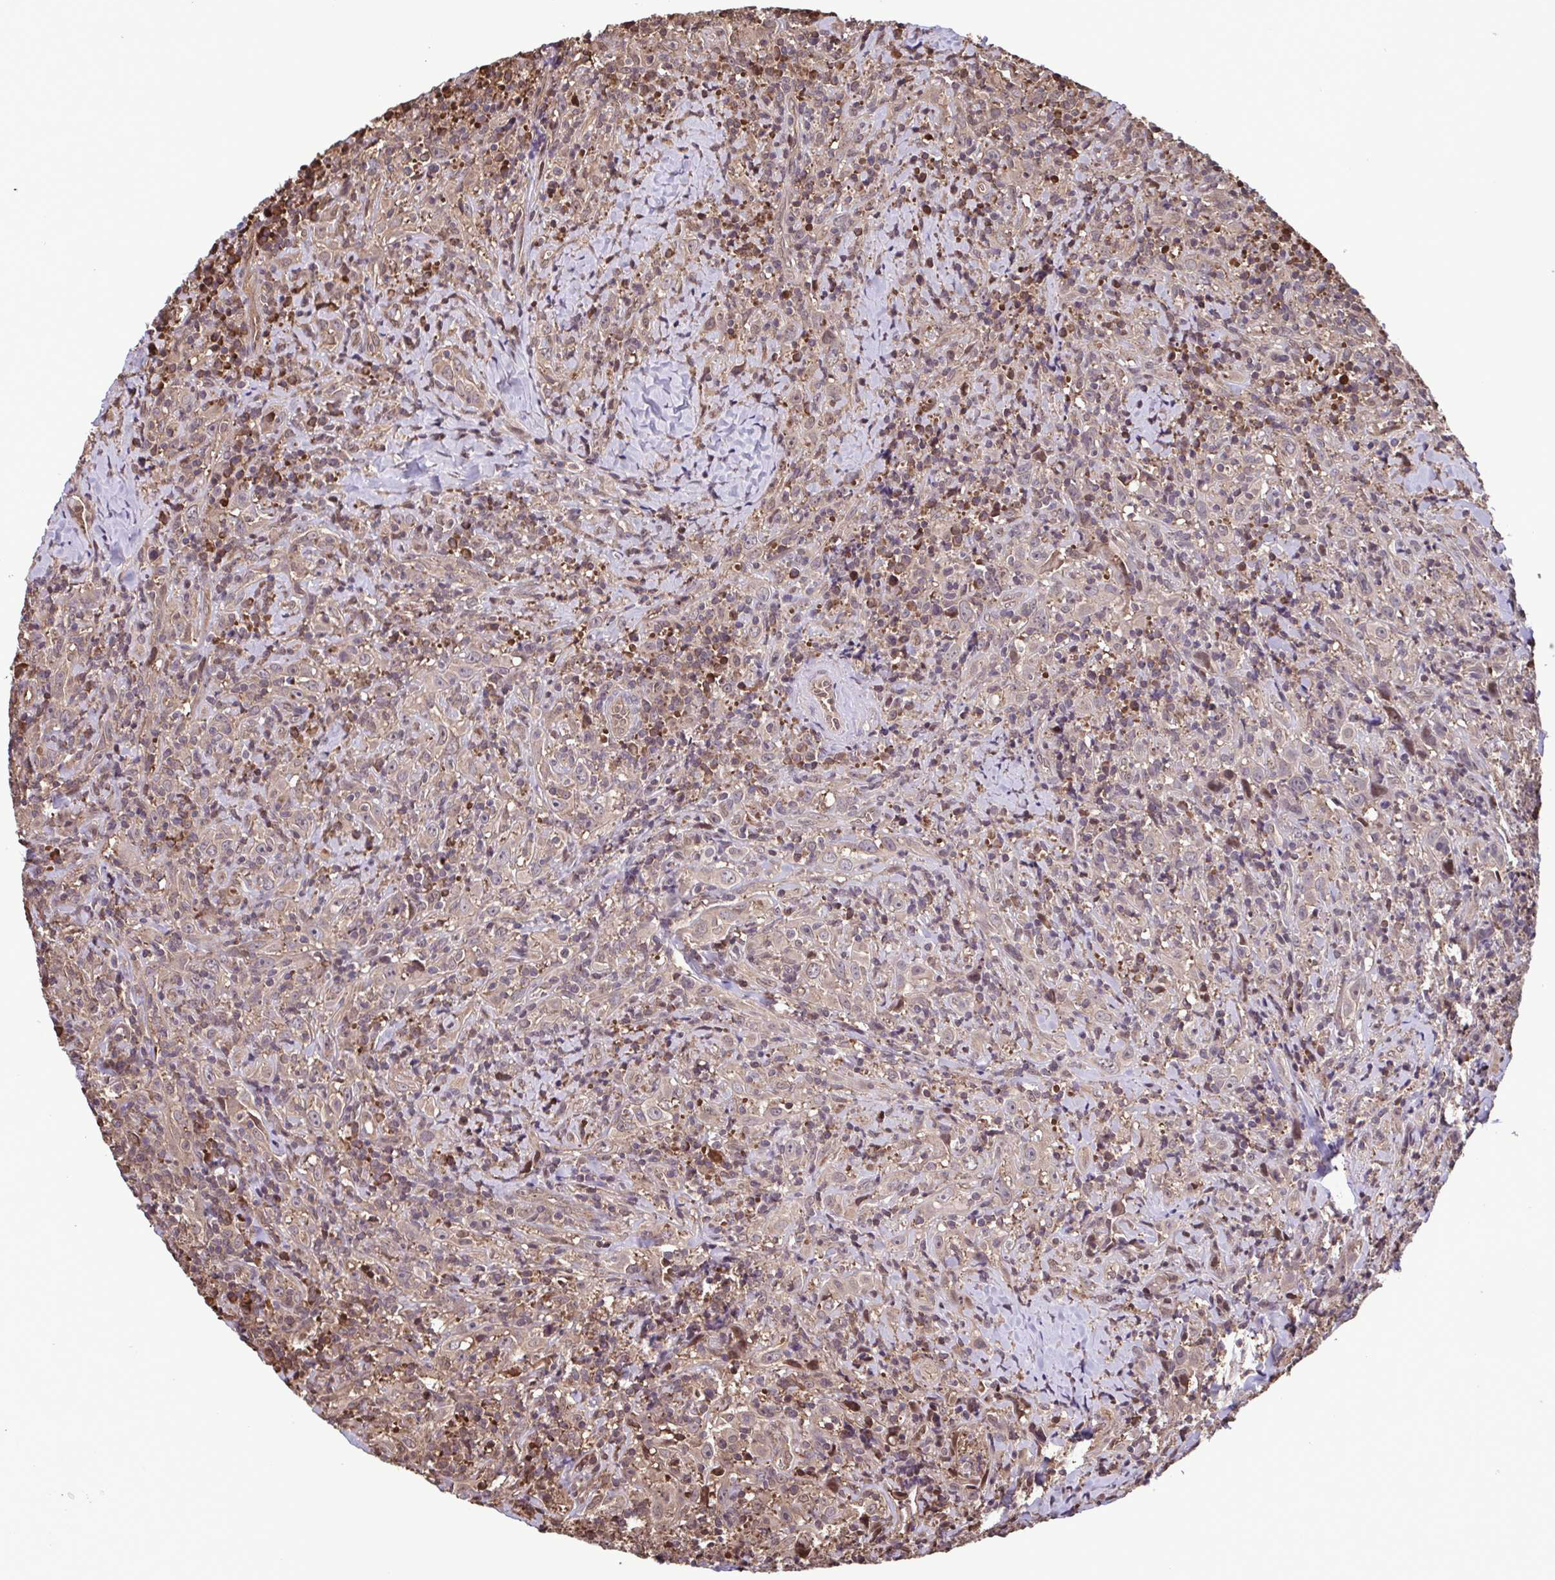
{"staining": {"intensity": "weak", "quantity": ">75%", "location": "cytoplasmic/membranous,nuclear"}, "tissue": "head and neck cancer", "cell_type": "Tumor cells", "image_type": "cancer", "snomed": [{"axis": "morphology", "description": "Squamous cell carcinoma, NOS"}, {"axis": "topography", "description": "Head-Neck"}], "caption": "Immunohistochemistry (DAB) staining of head and neck squamous cell carcinoma shows weak cytoplasmic/membranous and nuclear protein staining in about >75% of tumor cells.", "gene": "SEC63", "patient": {"sex": "female", "age": 95}}